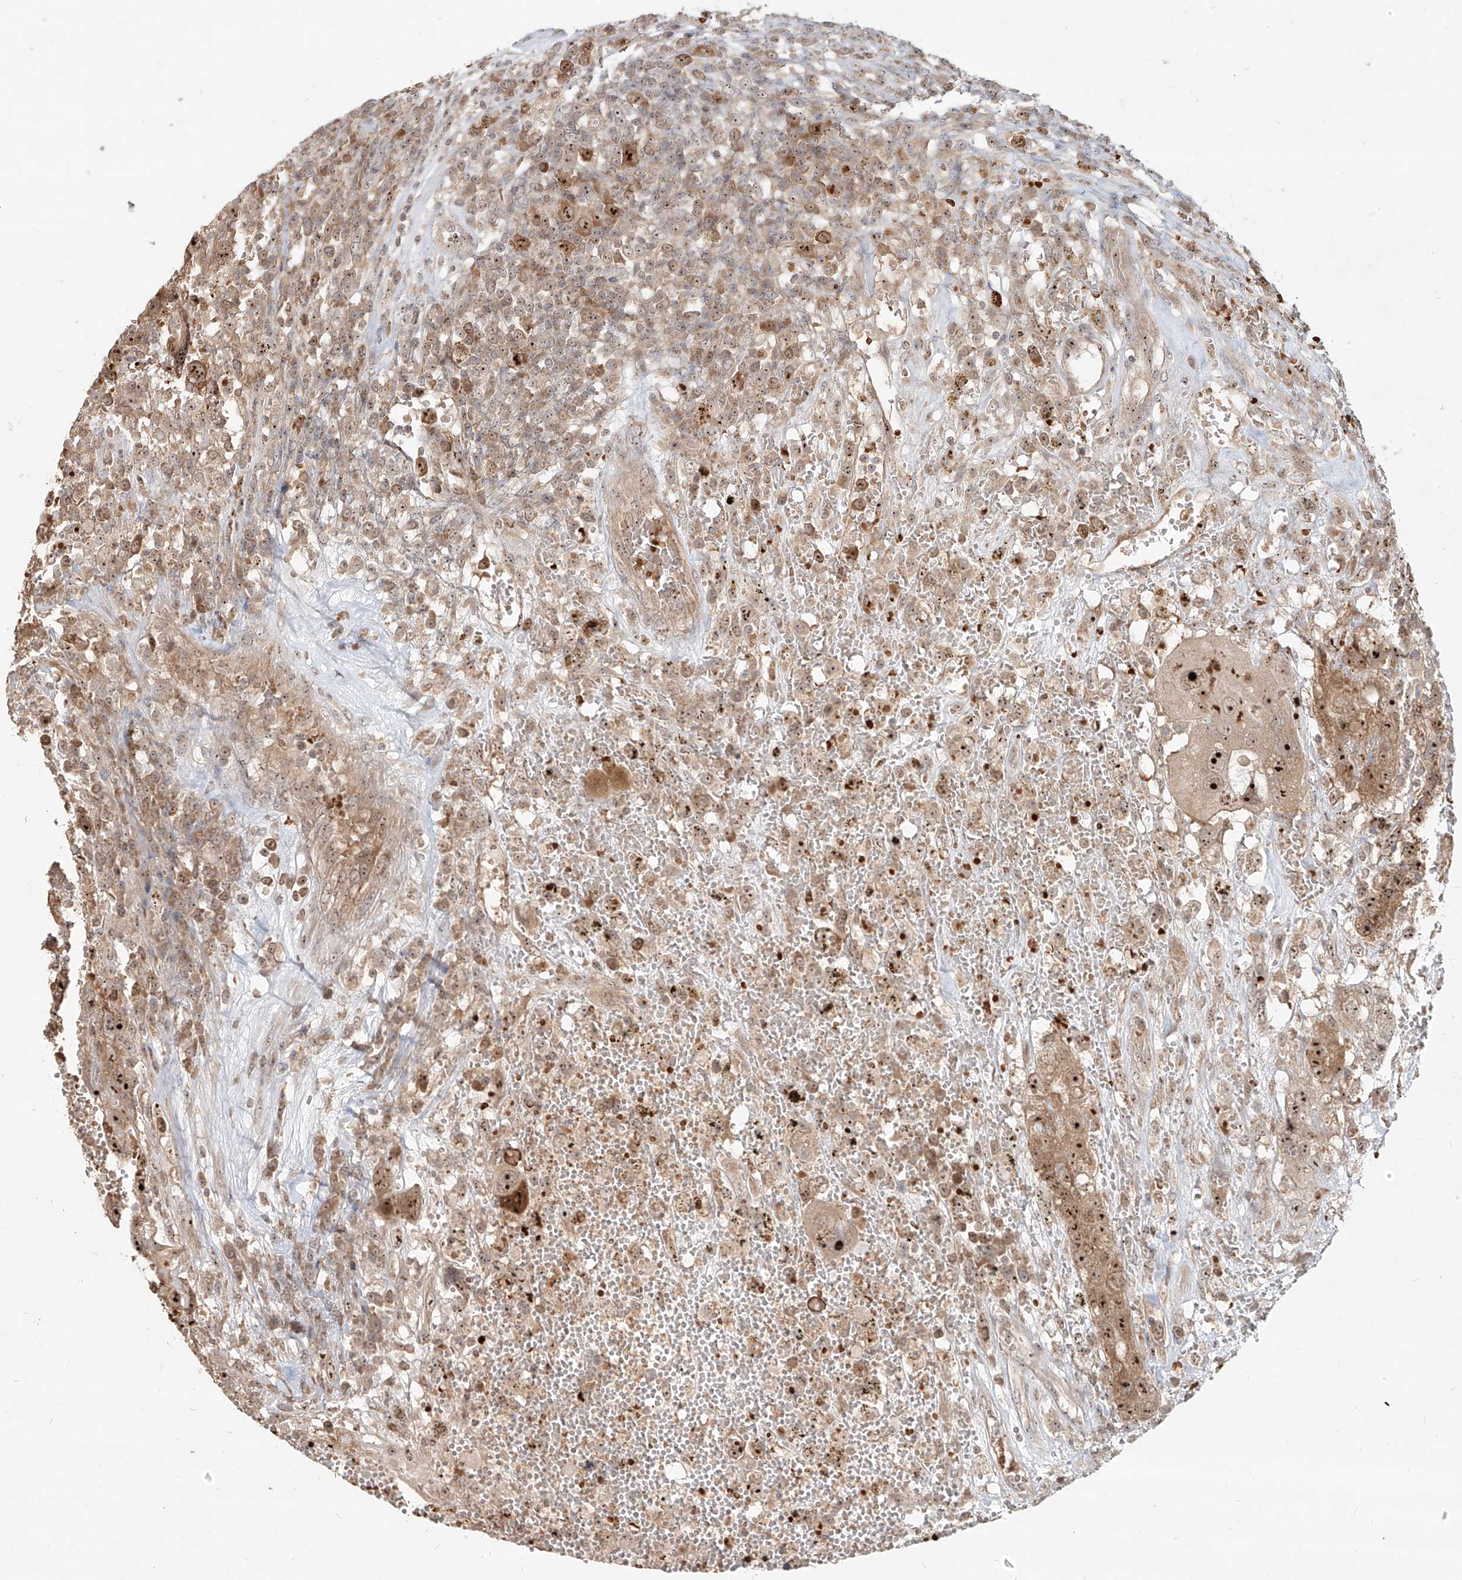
{"staining": {"intensity": "strong", "quantity": ">75%", "location": "cytoplasmic/membranous,nuclear"}, "tissue": "testis cancer", "cell_type": "Tumor cells", "image_type": "cancer", "snomed": [{"axis": "morphology", "description": "Carcinoma, Embryonal, NOS"}, {"axis": "topography", "description": "Testis"}], "caption": "Embryonal carcinoma (testis) stained with immunohistochemistry shows strong cytoplasmic/membranous and nuclear staining in approximately >75% of tumor cells.", "gene": "BYSL", "patient": {"sex": "male", "age": 26}}